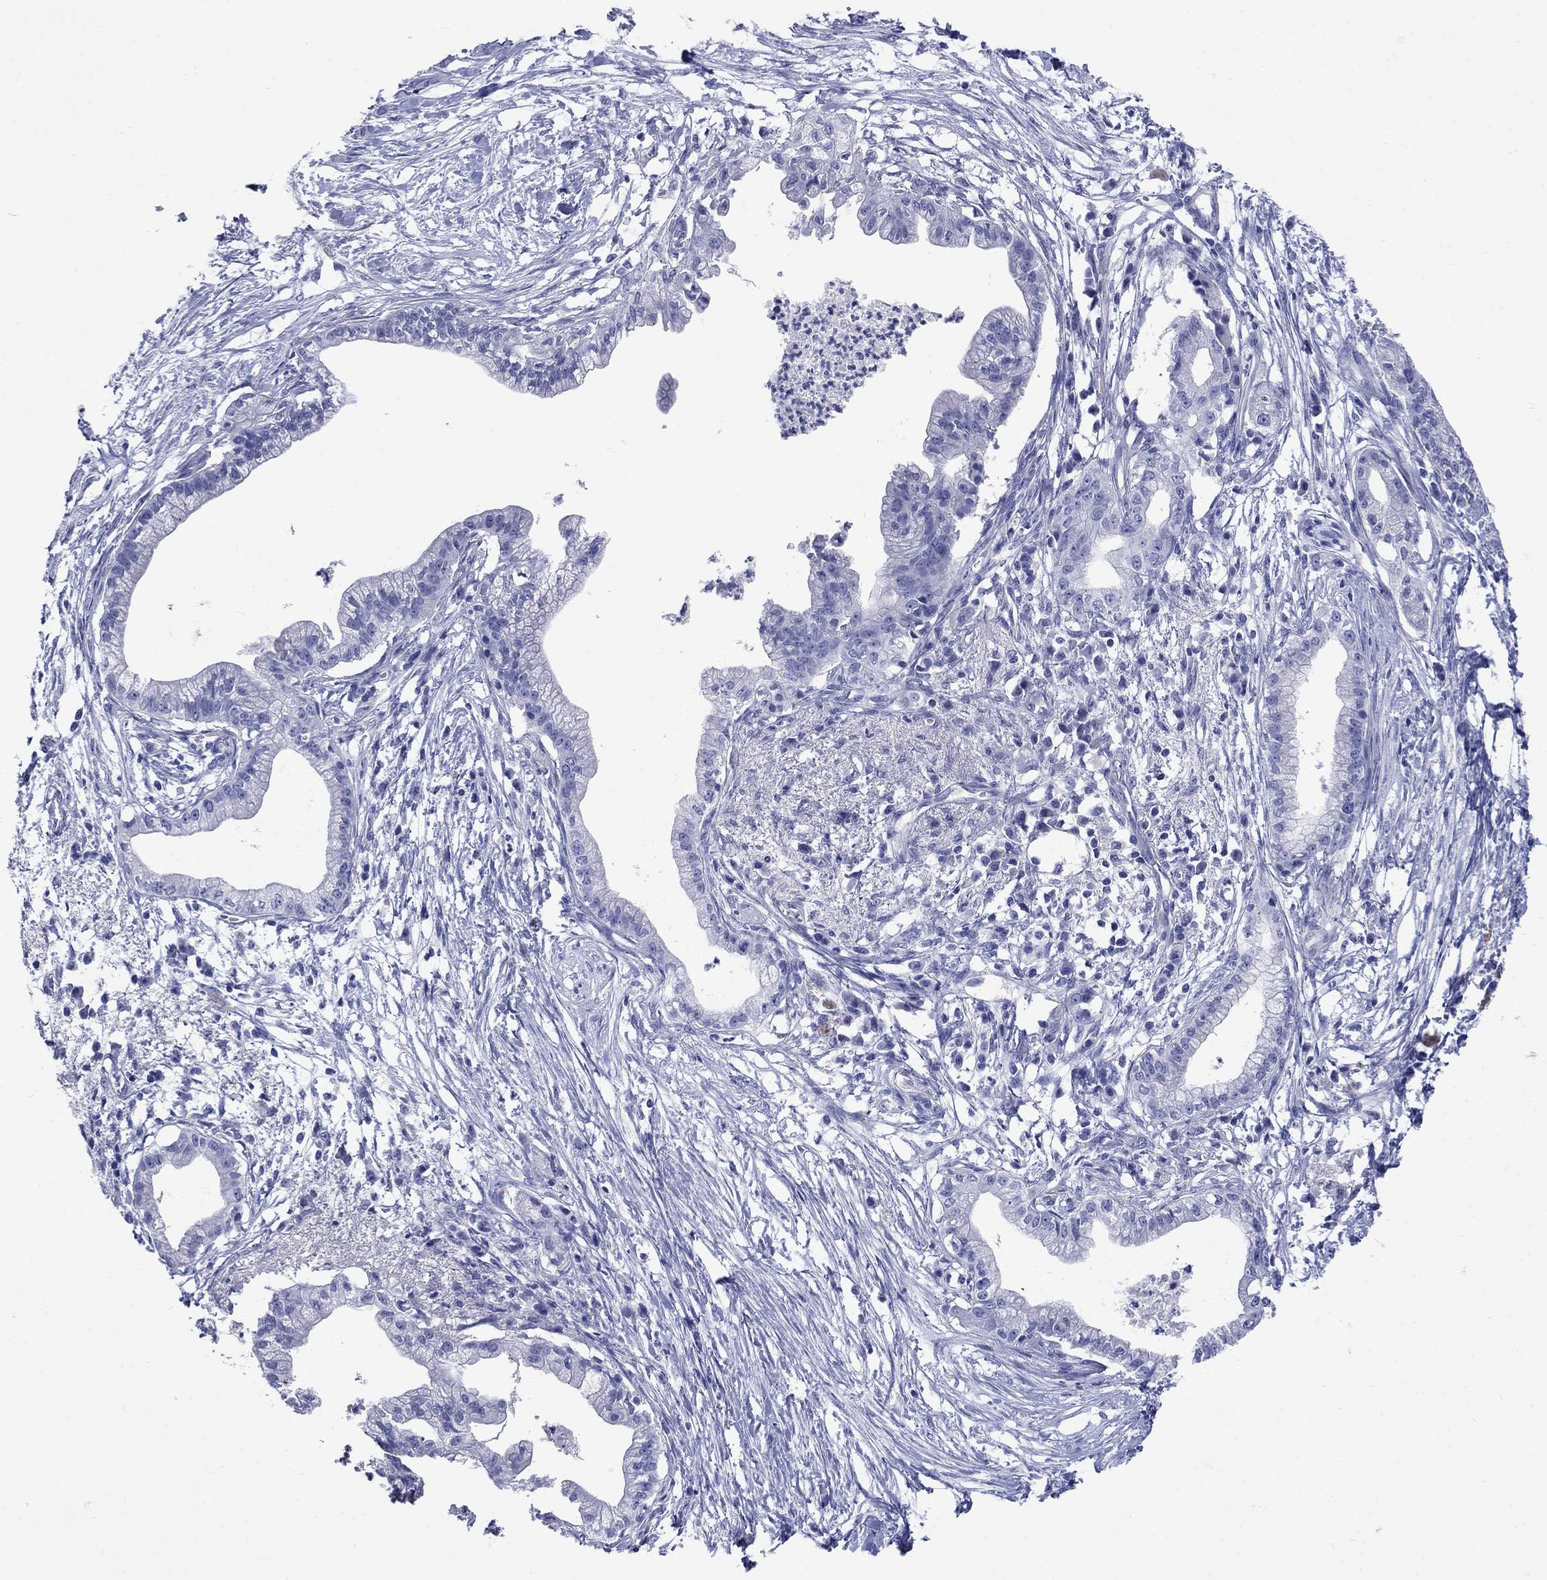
{"staining": {"intensity": "negative", "quantity": "none", "location": "none"}, "tissue": "pancreatic cancer", "cell_type": "Tumor cells", "image_type": "cancer", "snomed": [{"axis": "morphology", "description": "Normal tissue, NOS"}, {"axis": "morphology", "description": "Adenocarcinoma, NOS"}, {"axis": "topography", "description": "Pancreas"}], "caption": "Immunohistochemistry photomicrograph of neoplastic tissue: adenocarcinoma (pancreatic) stained with DAB reveals no significant protein expression in tumor cells.", "gene": "SMCP", "patient": {"sex": "female", "age": 58}}